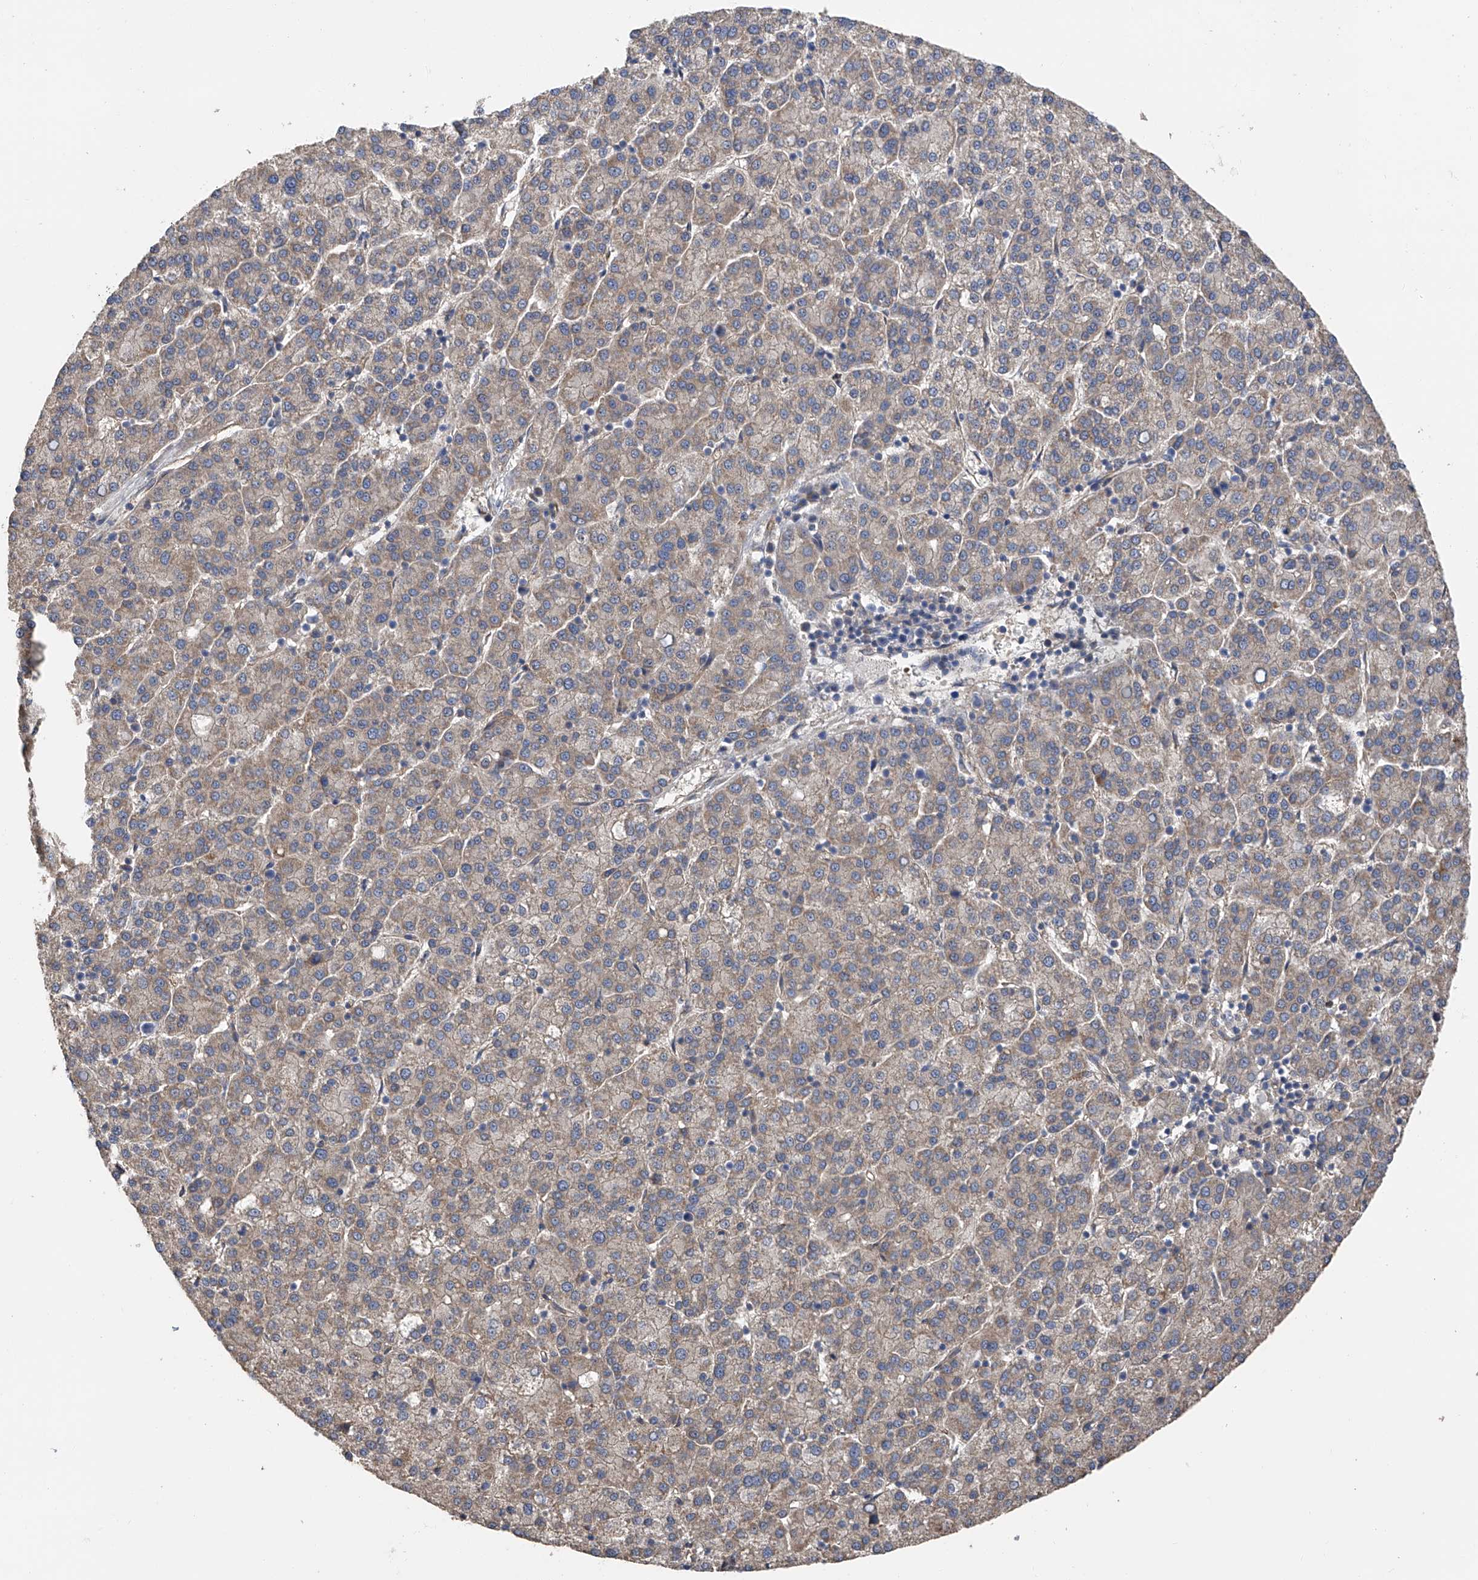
{"staining": {"intensity": "weak", "quantity": ">75%", "location": "cytoplasmic/membranous"}, "tissue": "liver cancer", "cell_type": "Tumor cells", "image_type": "cancer", "snomed": [{"axis": "morphology", "description": "Carcinoma, Hepatocellular, NOS"}, {"axis": "topography", "description": "Liver"}], "caption": "Protein expression by IHC exhibits weak cytoplasmic/membranous expression in approximately >75% of tumor cells in hepatocellular carcinoma (liver).", "gene": "PTK2", "patient": {"sex": "female", "age": 58}}